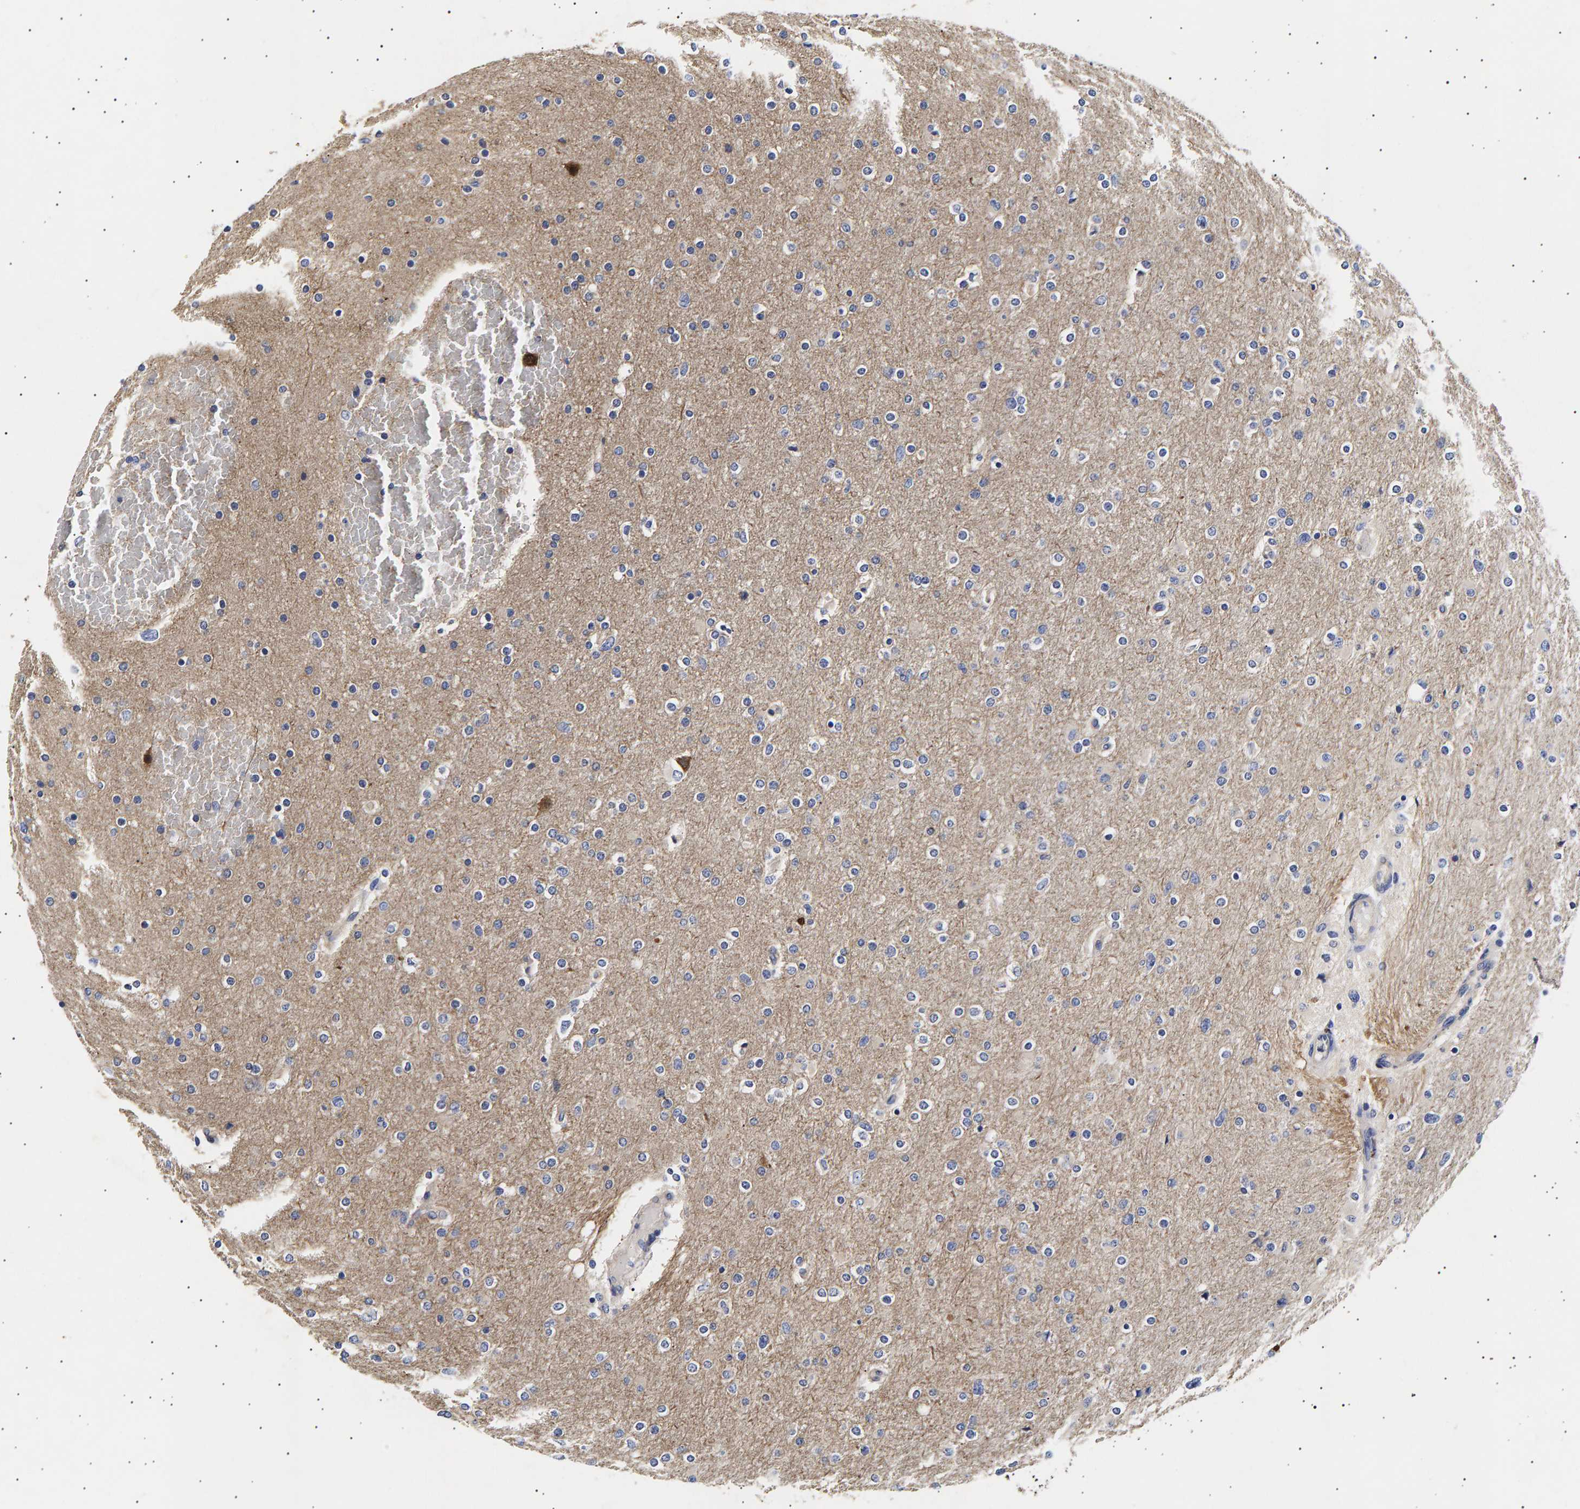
{"staining": {"intensity": "negative", "quantity": "none", "location": "none"}, "tissue": "glioma", "cell_type": "Tumor cells", "image_type": "cancer", "snomed": [{"axis": "morphology", "description": "Glioma, malignant, High grade"}, {"axis": "topography", "description": "Cerebral cortex"}], "caption": "Malignant glioma (high-grade) was stained to show a protein in brown. There is no significant staining in tumor cells.", "gene": "ANKRD40", "patient": {"sex": "female", "age": 36}}